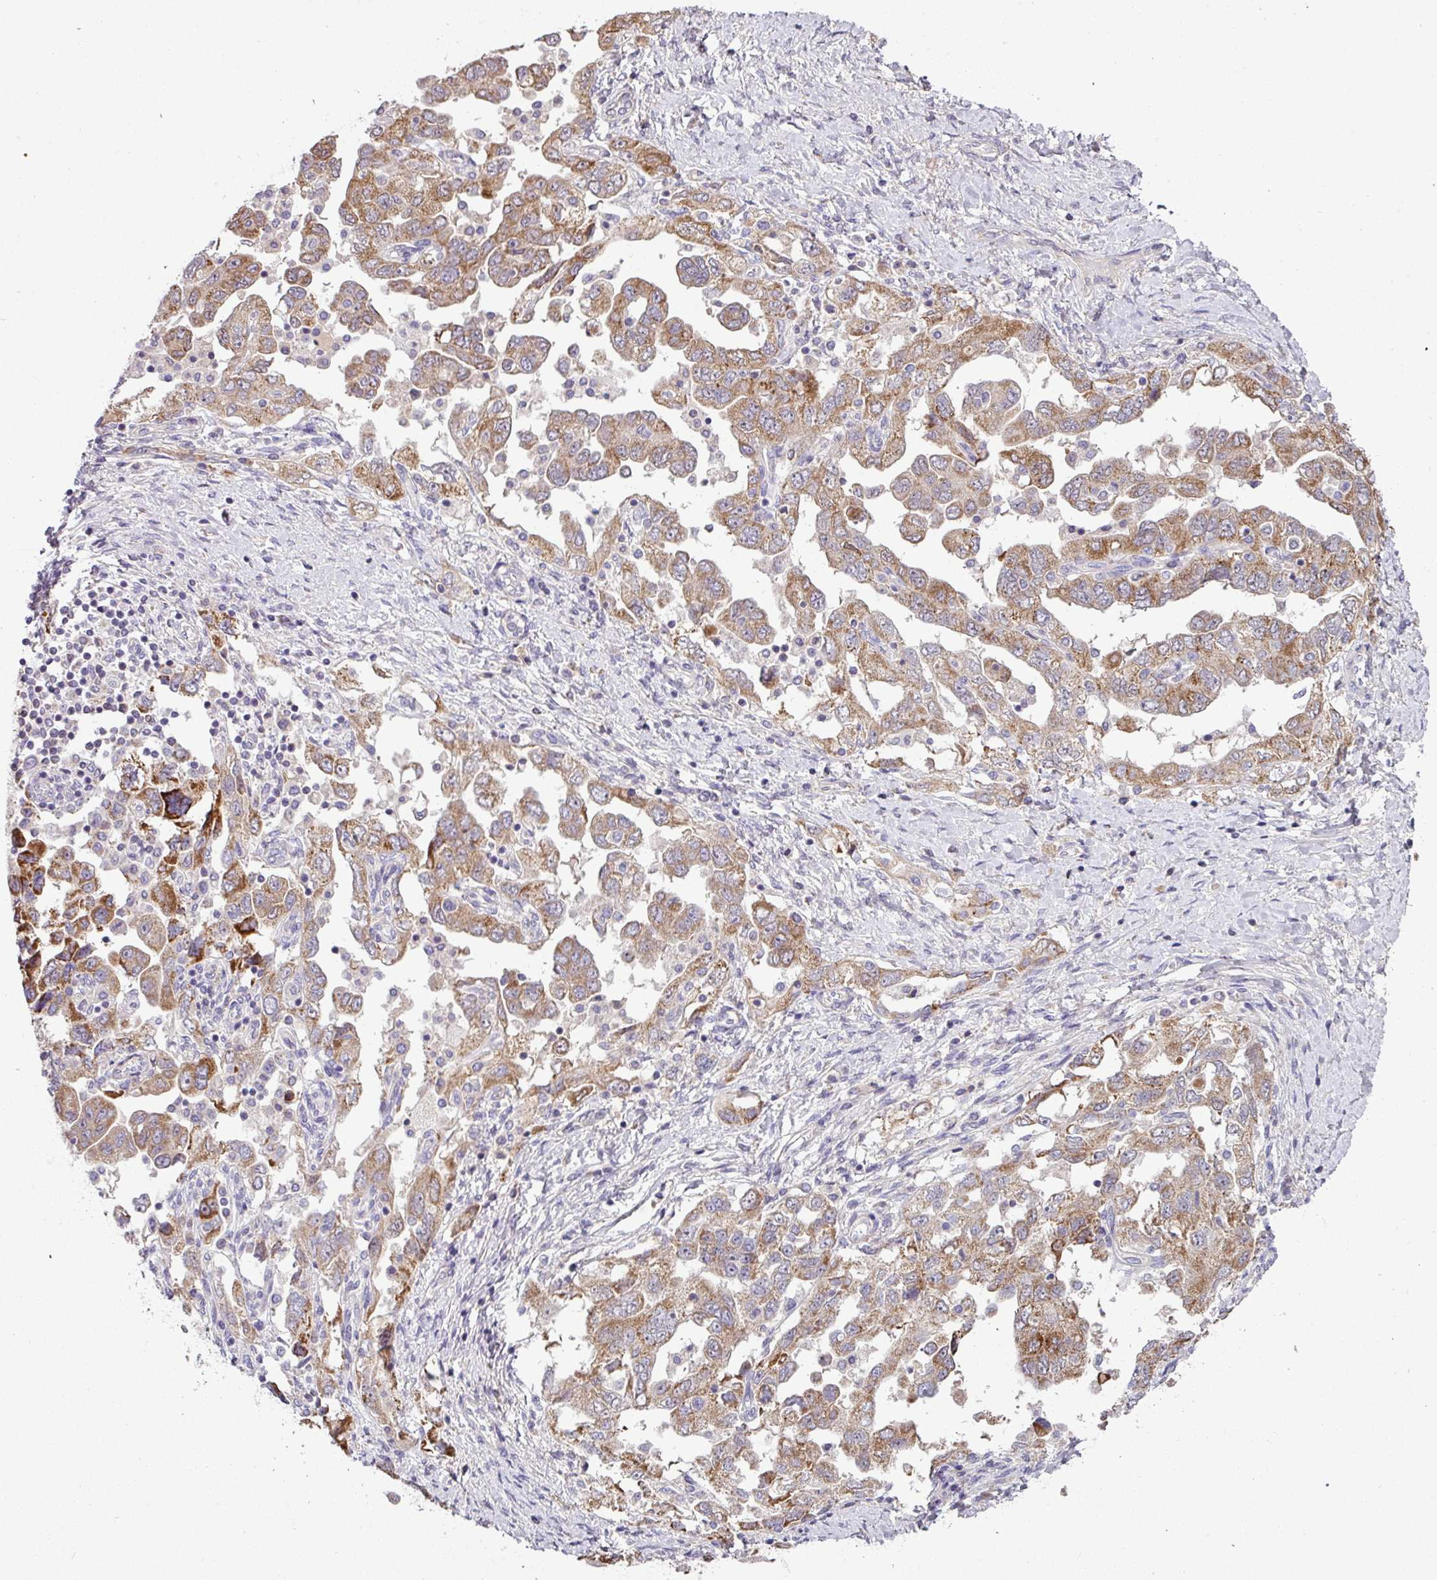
{"staining": {"intensity": "moderate", "quantity": ">75%", "location": "cytoplasmic/membranous"}, "tissue": "ovarian cancer", "cell_type": "Tumor cells", "image_type": "cancer", "snomed": [{"axis": "morphology", "description": "Carcinoma, NOS"}, {"axis": "morphology", "description": "Cystadenocarcinoma, serous, NOS"}, {"axis": "topography", "description": "Ovary"}], "caption": "Ovarian cancer stained for a protein (brown) displays moderate cytoplasmic/membranous positive positivity in approximately >75% of tumor cells.", "gene": "LRRC9", "patient": {"sex": "female", "age": 69}}